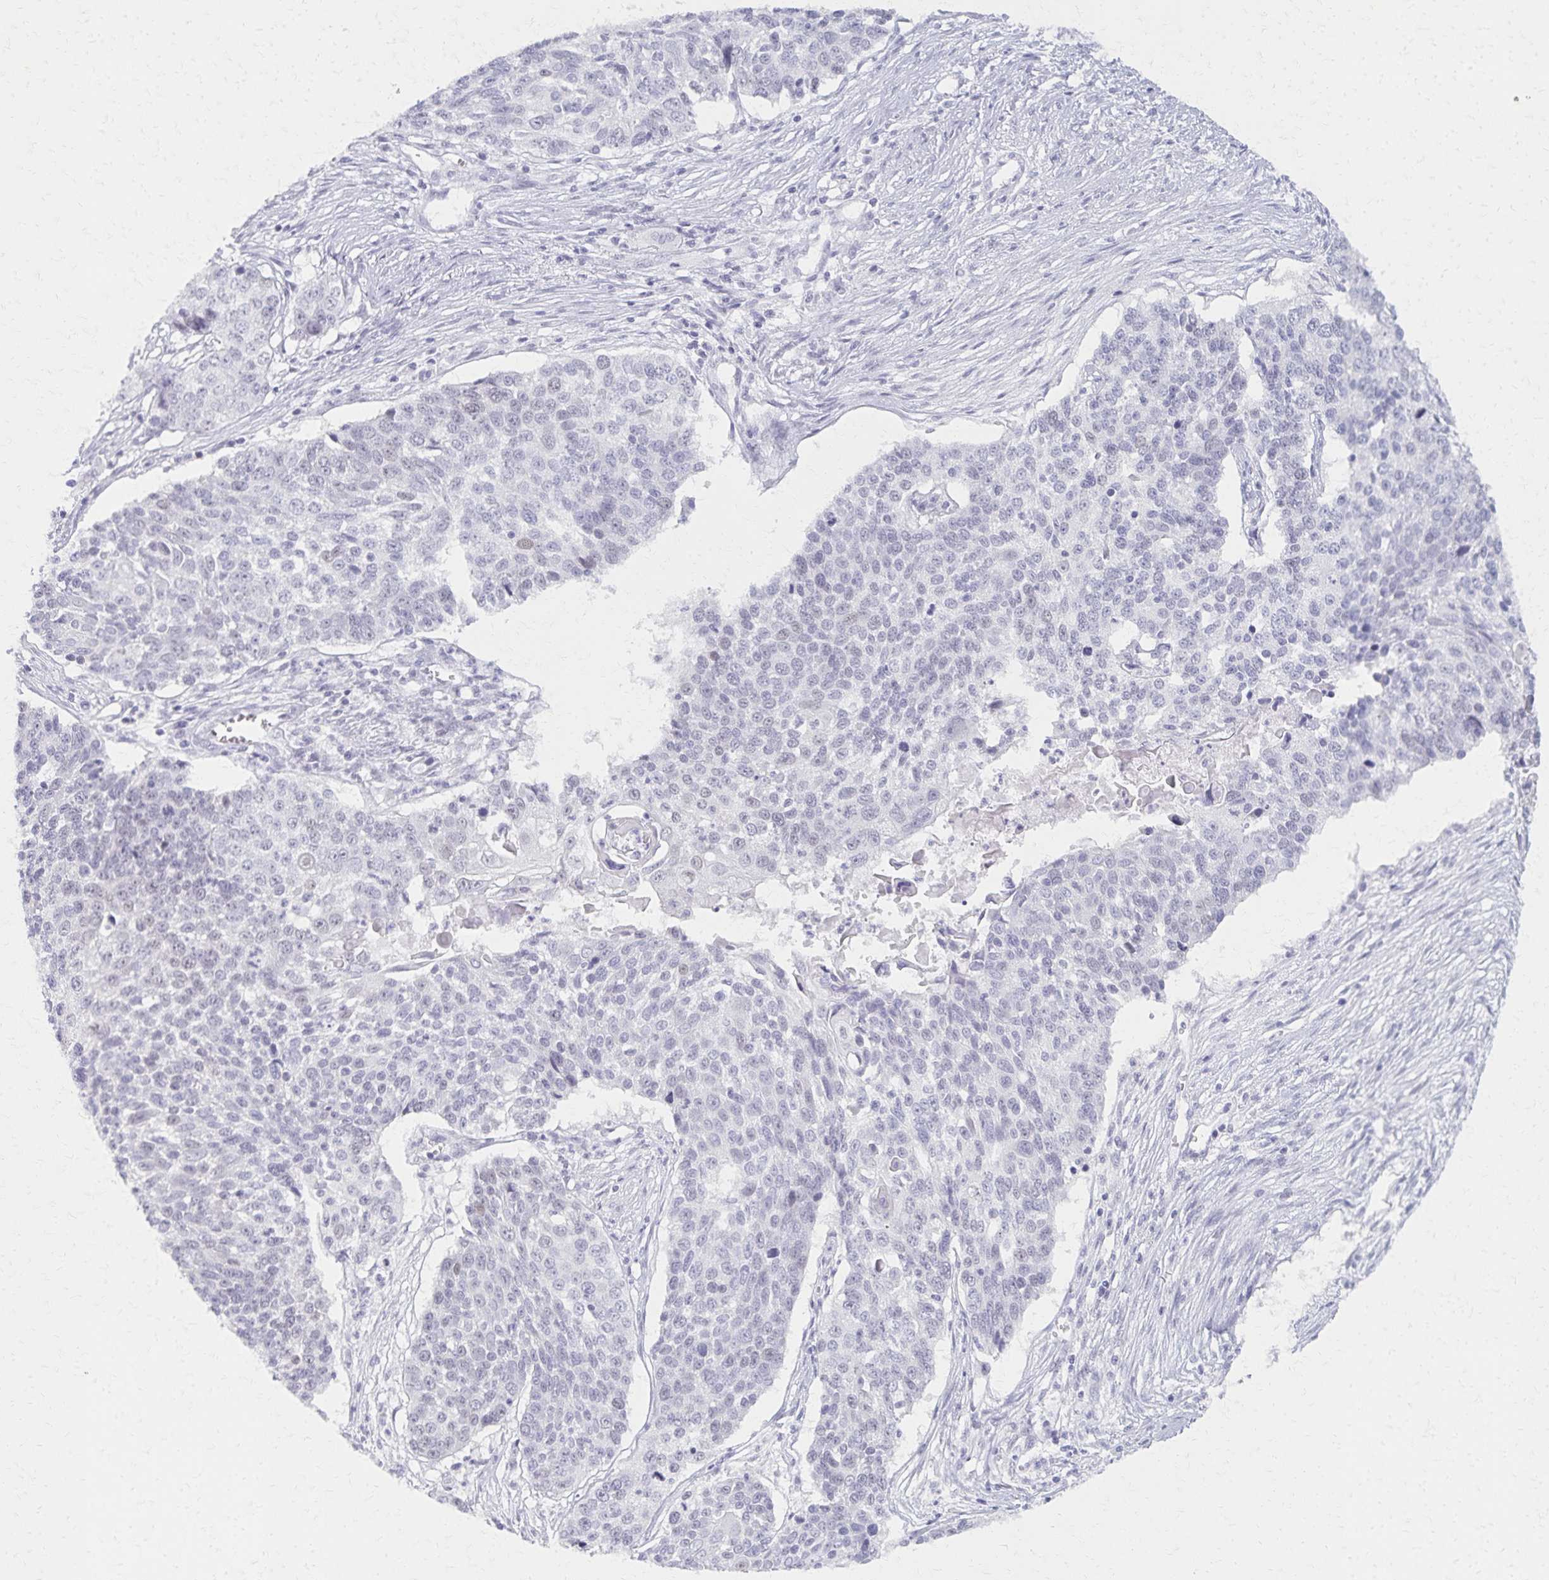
{"staining": {"intensity": "weak", "quantity": "<25%", "location": "nuclear"}, "tissue": "lung cancer", "cell_type": "Tumor cells", "image_type": "cancer", "snomed": [{"axis": "morphology", "description": "Squamous cell carcinoma, NOS"}, {"axis": "morphology", "description": "Squamous cell carcinoma, metastatic, NOS"}, {"axis": "topography", "description": "Lung"}, {"axis": "topography", "description": "Pleura, NOS"}], "caption": "Immunohistochemistry (IHC) of lung cancer displays no positivity in tumor cells.", "gene": "MORC4", "patient": {"sex": "male", "age": 72}}